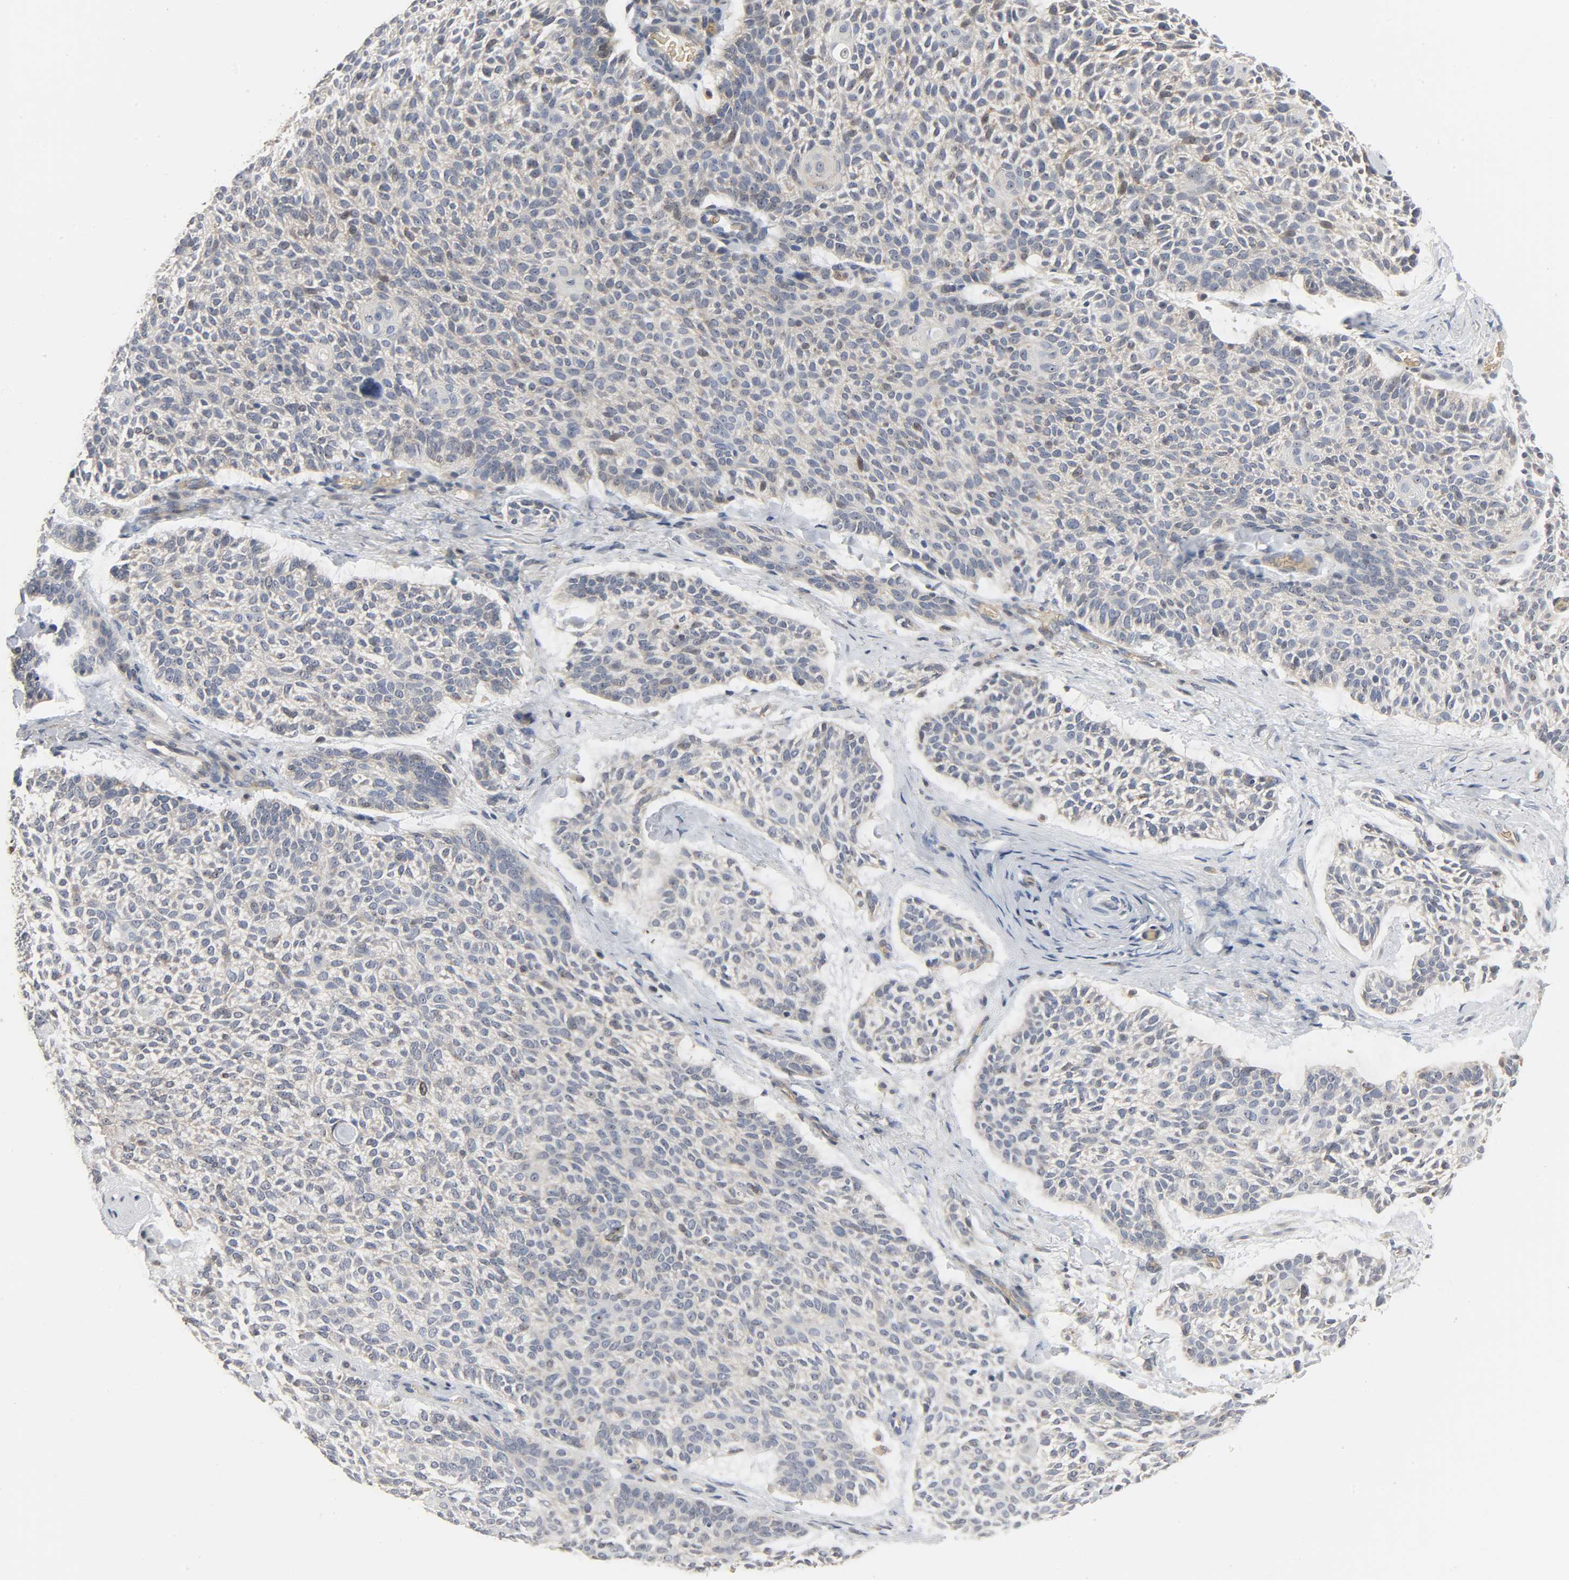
{"staining": {"intensity": "weak", "quantity": ">75%", "location": "cytoplasmic/membranous,nuclear"}, "tissue": "skin cancer", "cell_type": "Tumor cells", "image_type": "cancer", "snomed": [{"axis": "morphology", "description": "Normal tissue, NOS"}, {"axis": "morphology", "description": "Basal cell carcinoma"}, {"axis": "topography", "description": "Skin"}], "caption": "The histopathology image exhibits immunohistochemical staining of basal cell carcinoma (skin). There is weak cytoplasmic/membranous and nuclear staining is present in about >75% of tumor cells. (Brightfield microscopy of DAB IHC at high magnification).", "gene": "PLEKHA2", "patient": {"sex": "female", "age": 70}}